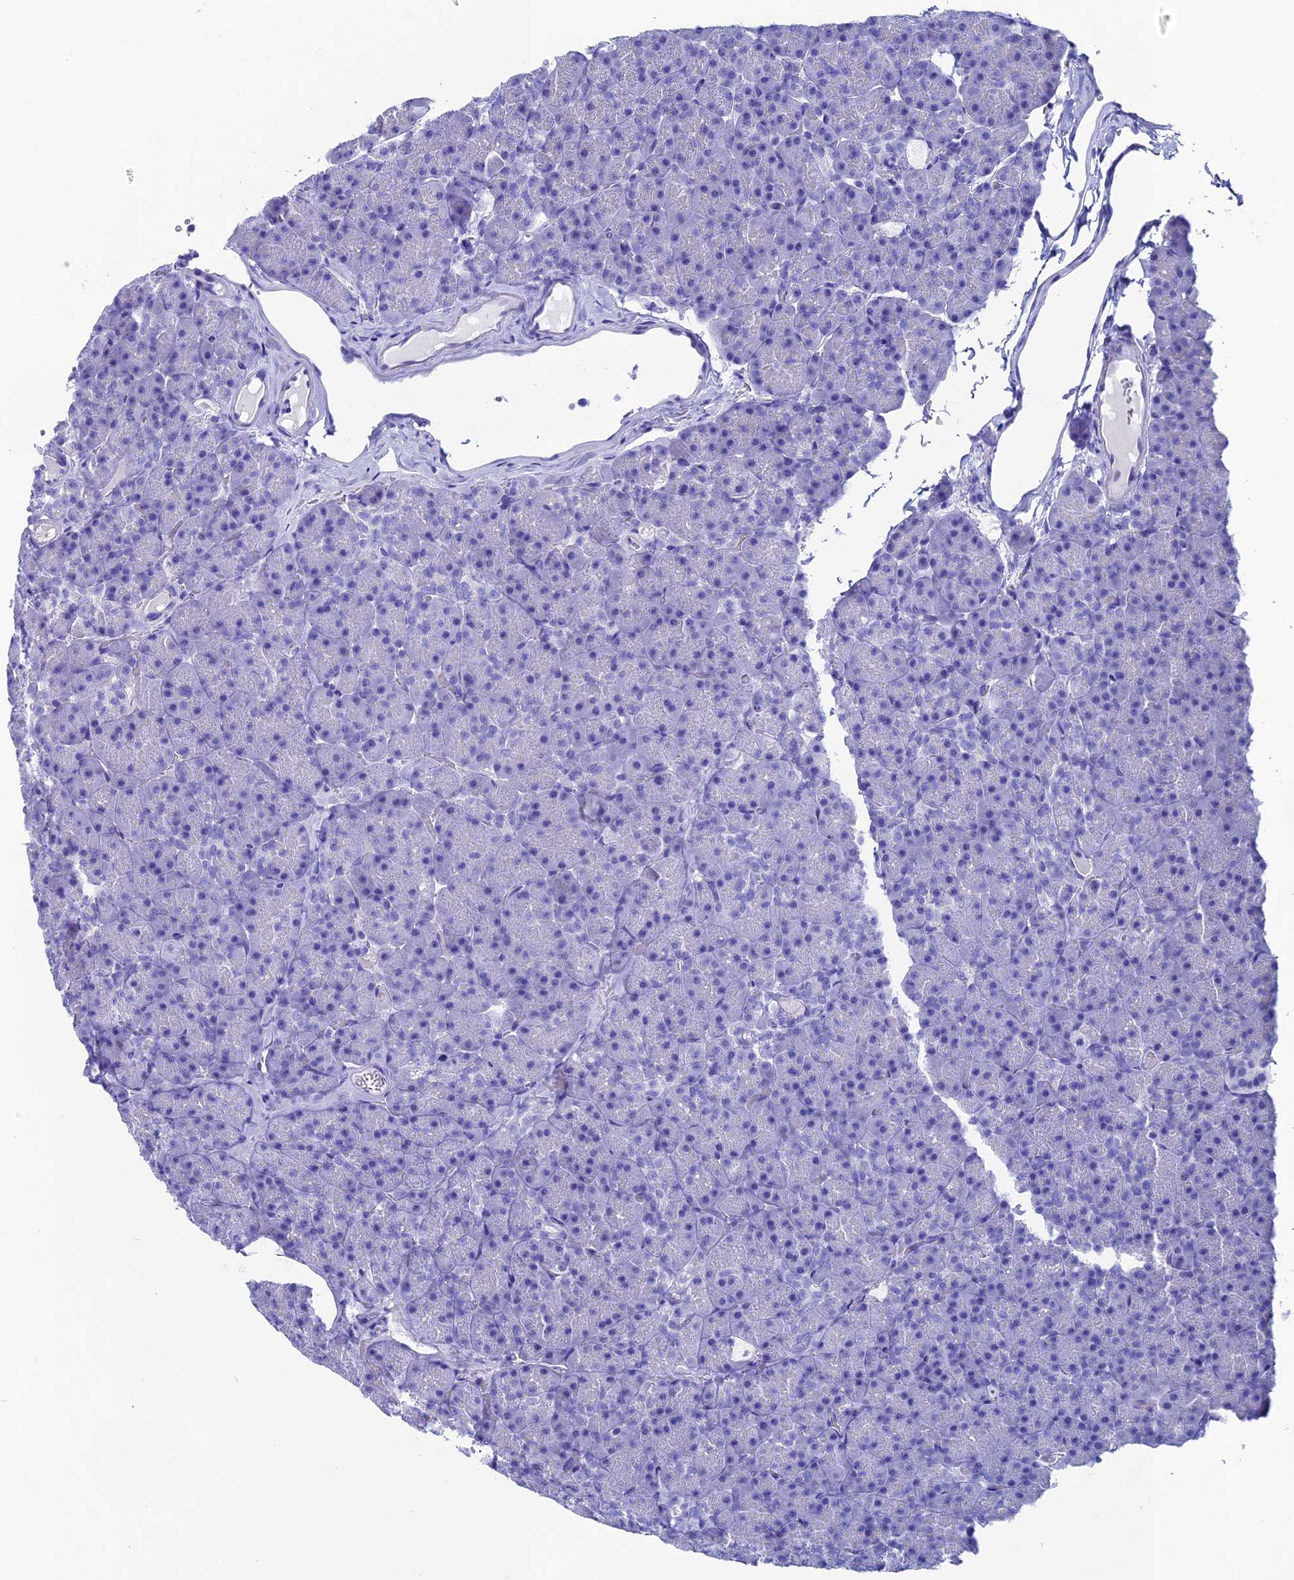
{"staining": {"intensity": "negative", "quantity": "none", "location": "none"}, "tissue": "pancreas", "cell_type": "Exocrine glandular cells", "image_type": "normal", "snomed": [{"axis": "morphology", "description": "Normal tissue, NOS"}, {"axis": "topography", "description": "Pancreas"}], "caption": "Exocrine glandular cells show no significant staining in normal pancreas.", "gene": "ANKRD29", "patient": {"sex": "male", "age": 36}}